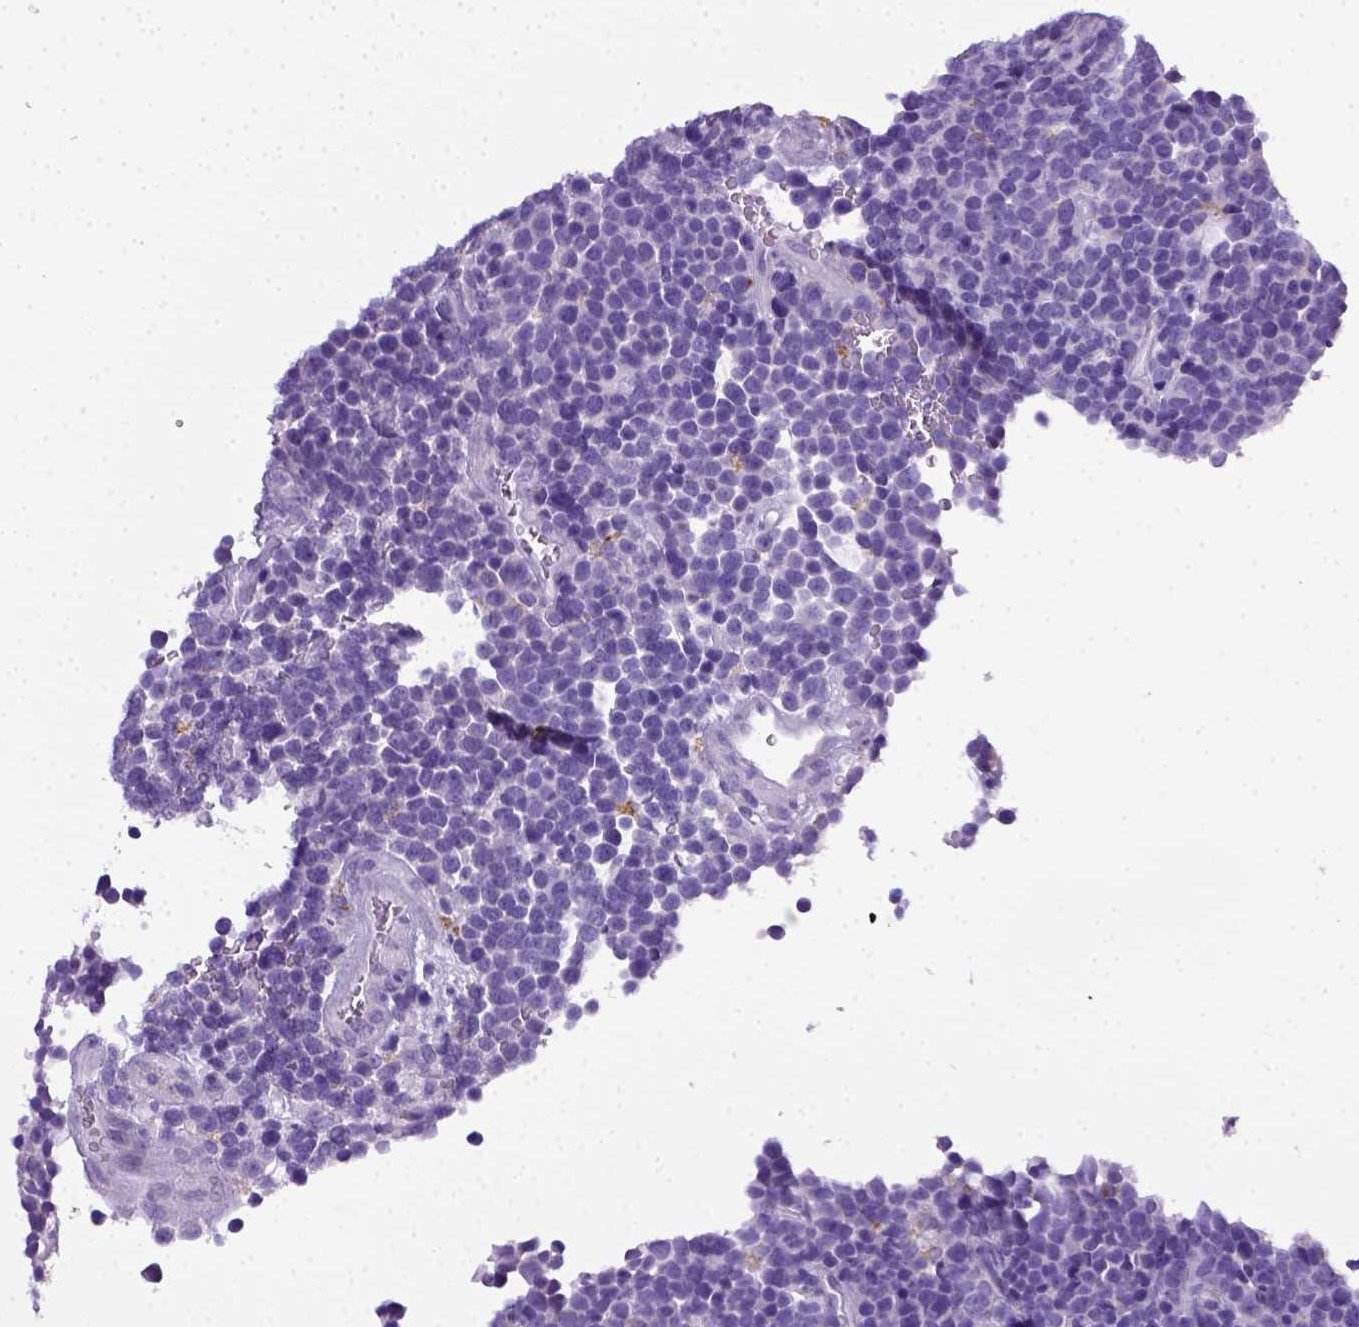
{"staining": {"intensity": "negative", "quantity": "none", "location": "none"}, "tissue": "glioma", "cell_type": "Tumor cells", "image_type": "cancer", "snomed": [{"axis": "morphology", "description": "Glioma, malignant, High grade"}, {"axis": "topography", "description": "Brain"}], "caption": "Immunohistochemical staining of high-grade glioma (malignant) reveals no significant positivity in tumor cells.", "gene": "CD68", "patient": {"sex": "male", "age": 33}}